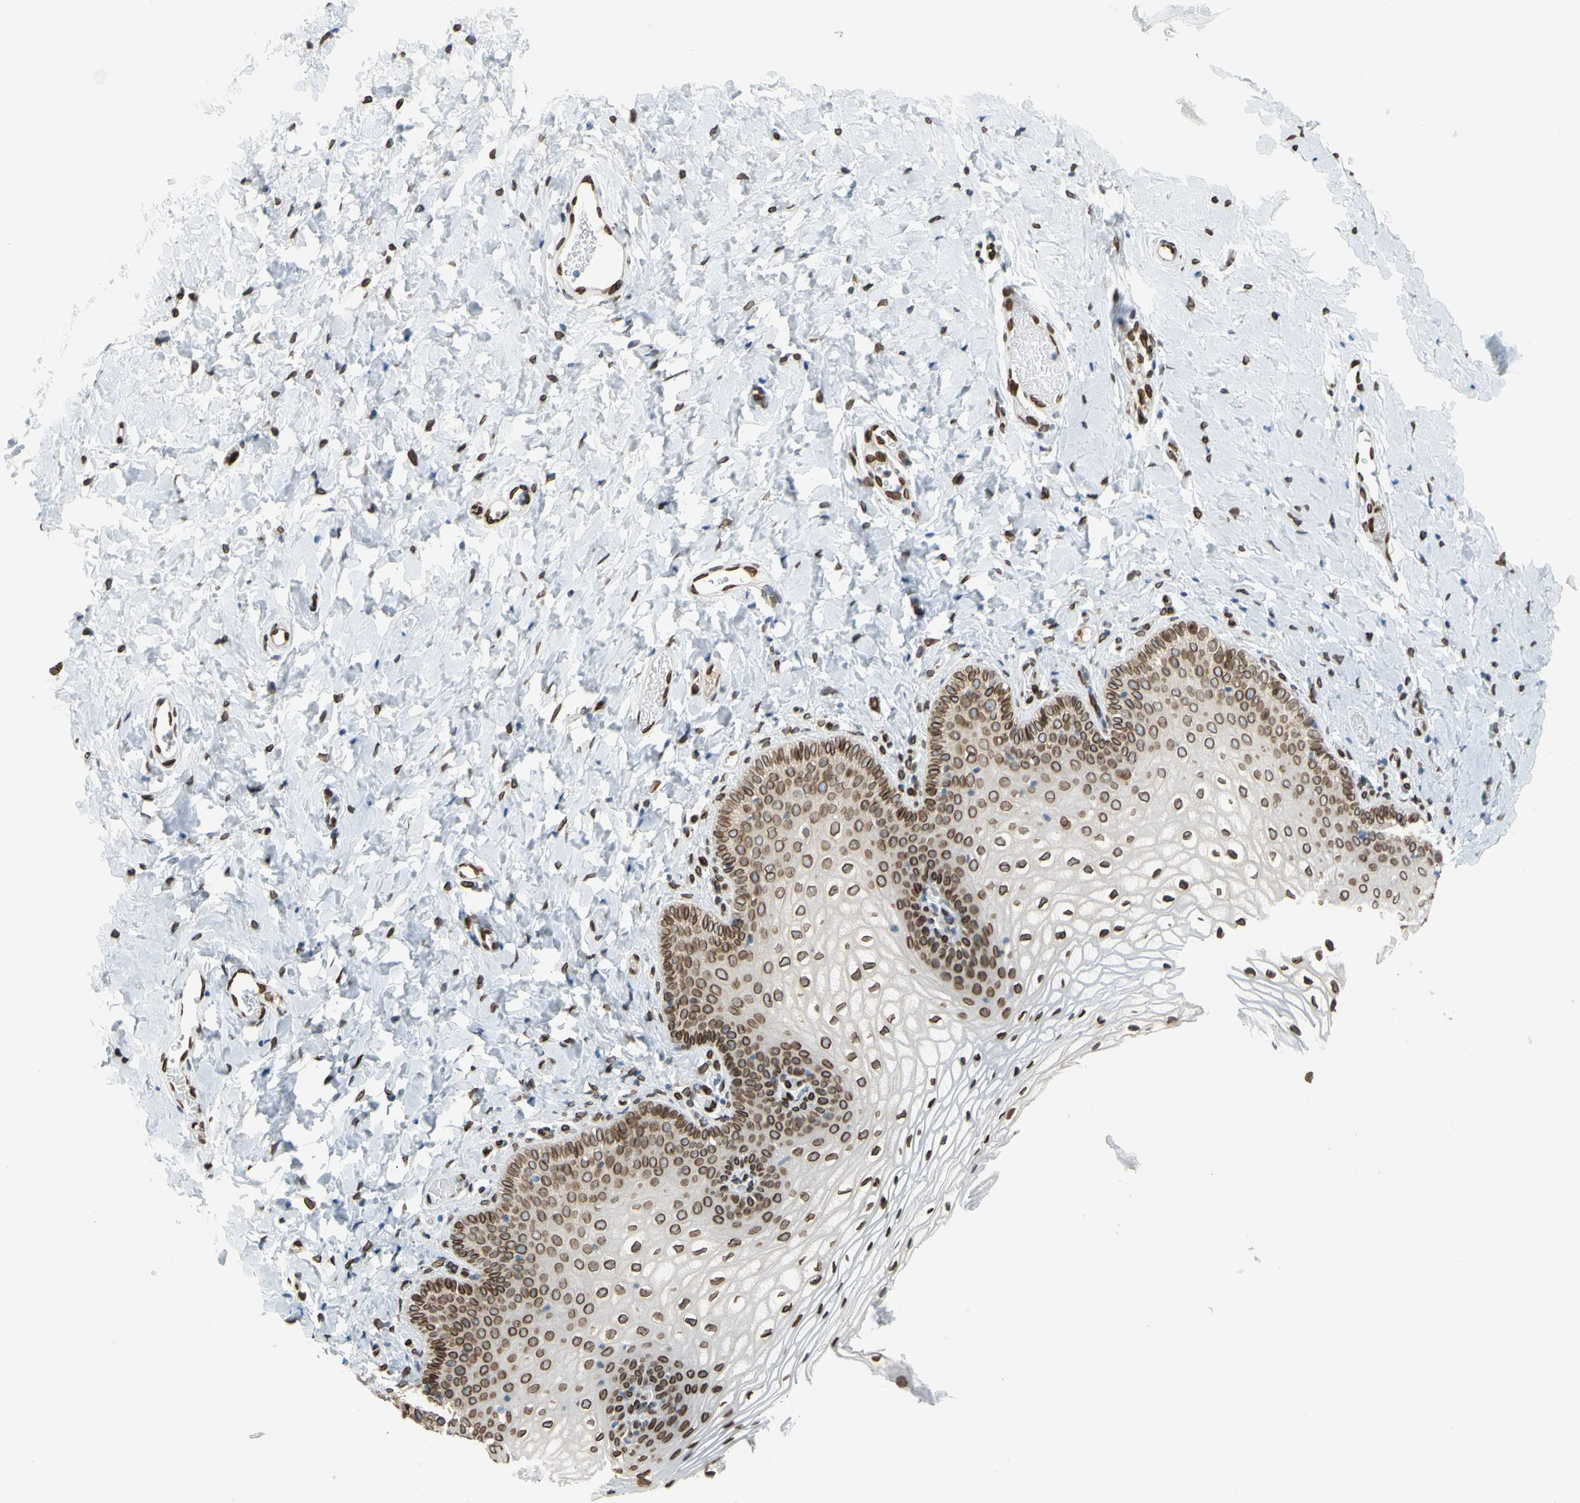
{"staining": {"intensity": "moderate", "quantity": ">75%", "location": "cytoplasmic/membranous,nuclear"}, "tissue": "vagina", "cell_type": "Squamous epithelial cells", "image_type": "normal", "snomed": [{"axis": "morphology", "description": "Normal tissue, NOS"}, {"axis": "topography", "description": "Vagina"}], "caption": "Brown immunohistochemical staining in benign human vagina displays moderate cytoplasmic/membranous,nuclear positivity in about >75% of squamous epithelial cells. The protein is shown in brown color, while the nuclei are stained blue.", "gene": "SUN1", "patient": {"sex": "female", "age": 55}}